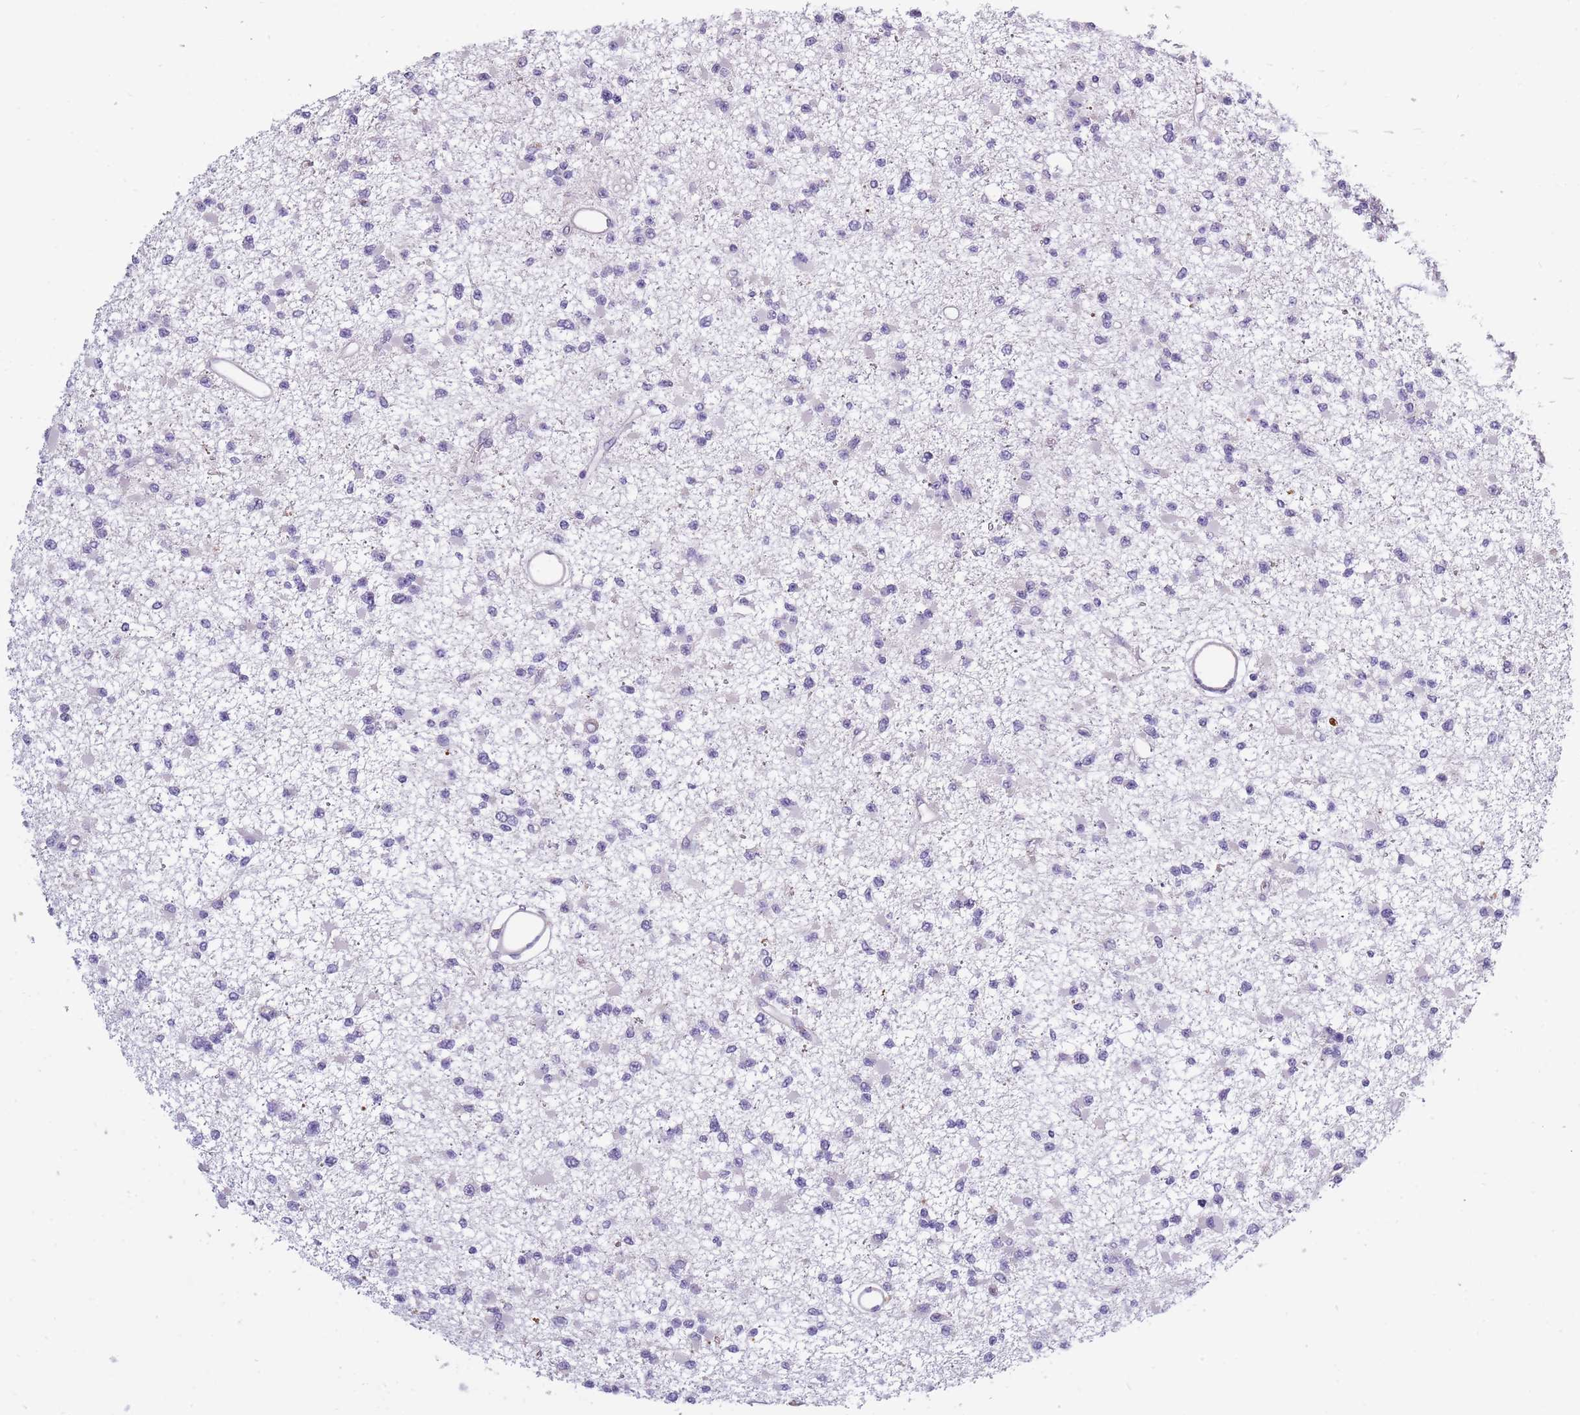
{"staining": {"intensity": "negative", "quantity": "none", "location": "none"}, "tissue": "glioma", "cell_type": "Tumor cells", "image_type": "cancer", "snomed": [{"axis": "morphology", "description": "Glioma, malignant, Low grade"}, {"axis": "topography", "description": "Brain"}], "caption": "DAB immunohistochemical staining of human glioma displays no significant expression in tumor cells.", "gene": "NDUFAF6", "patient": {"sex": "female", "age": 22}}